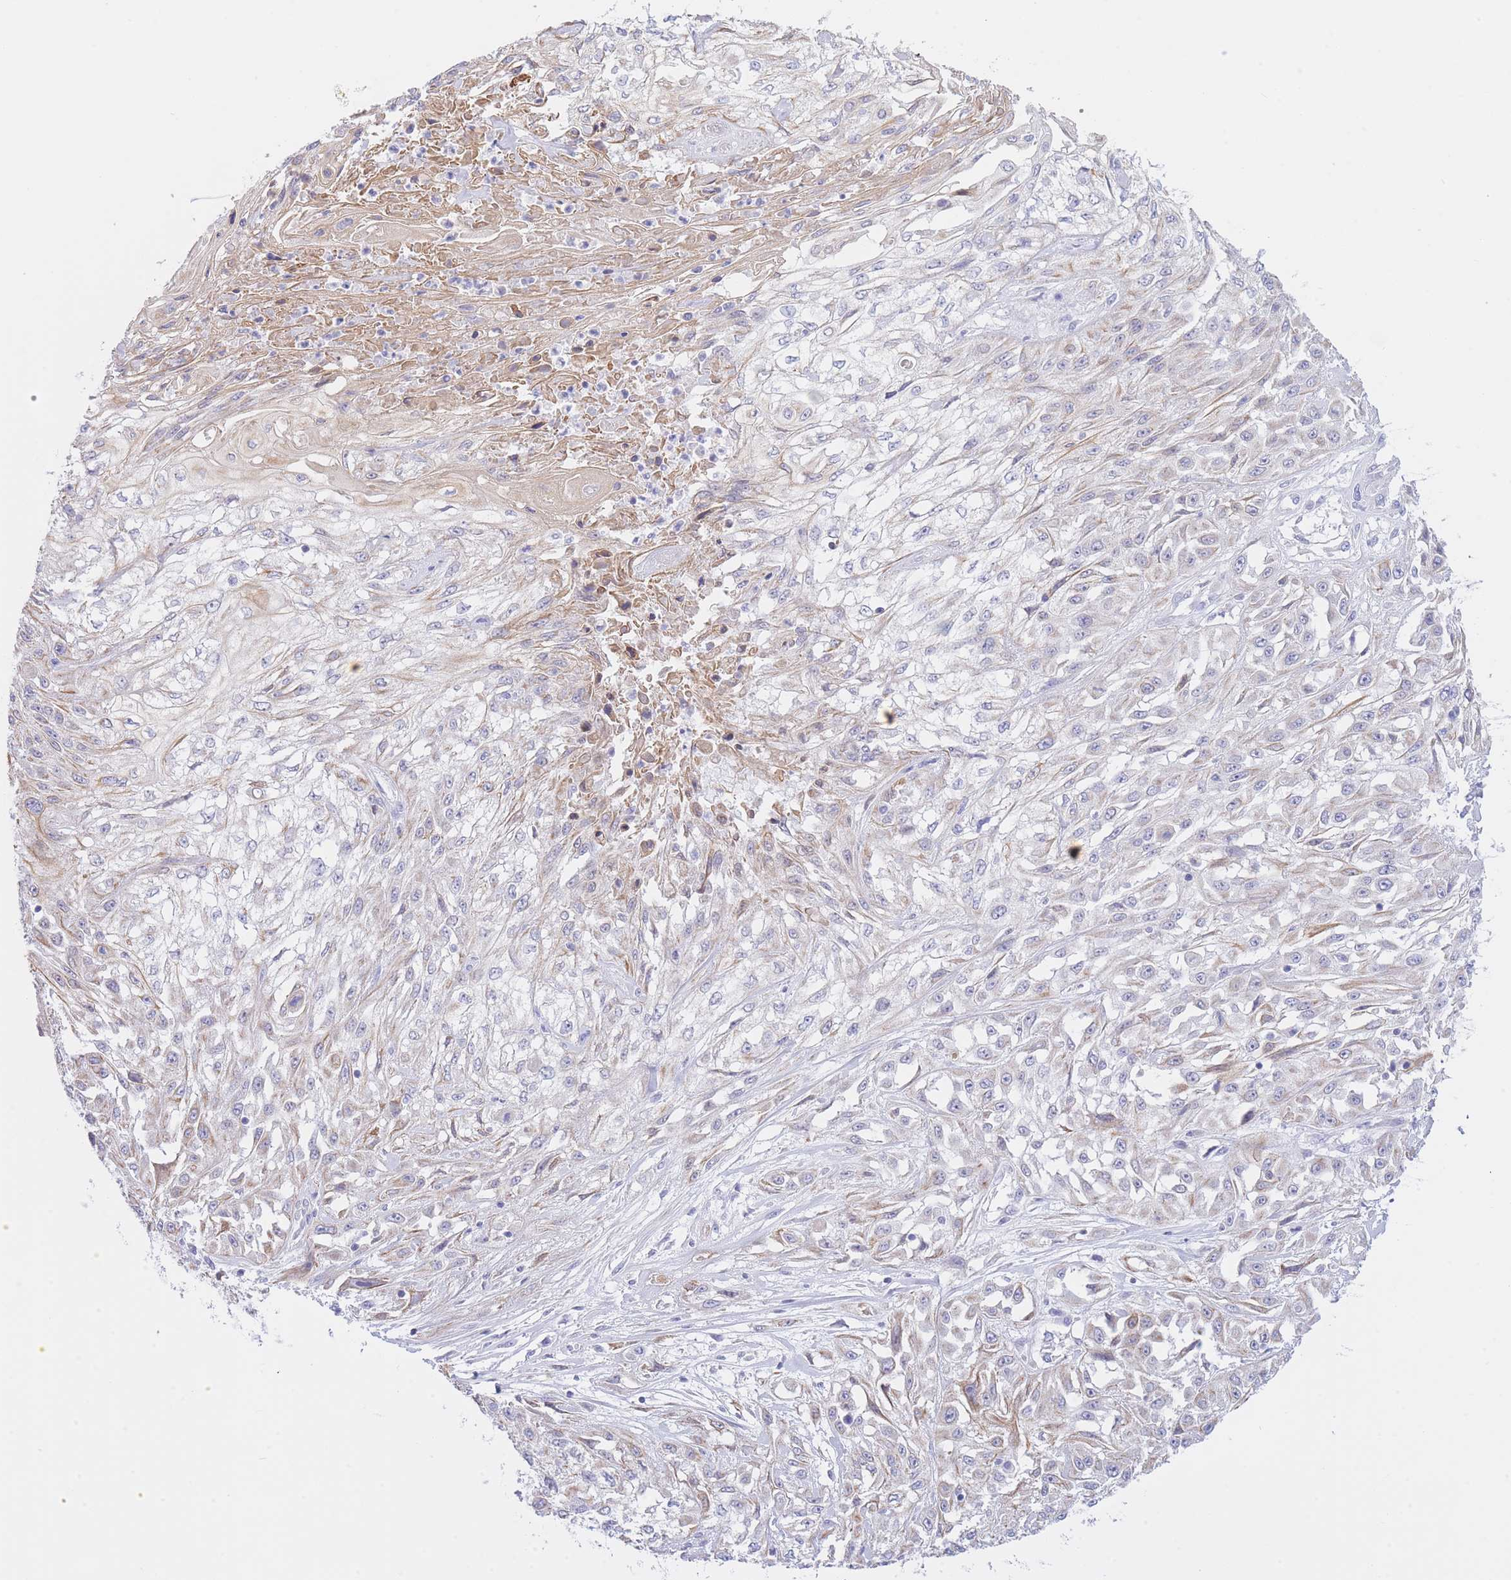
{"staining": {"intensity": "weak", "quantity": "<25%", "location": "cytoplasmic/membranous"}, "tissue": "skin cancer", "cell_type": "Tumor cells", "image_type": "cancer", "snomed": [{"axis": "morphology", "description": "Squamous cell carcinoma, NOS"}, {"axis": "morphology", "description": "Squamous cell carcinoma, metastatic, NOS"}, {"axis": "topography", "description": "Skin"}, {"axis": "topography", "description": "Lymph node"}], "caption": "Immunohistochemistry histopathology image of squamous cell carcinoma (skin) stained for a protein (brown), which demonstrates no positivity in tumor cells.", "gene": "NANP", "patient": {"sex": "male", "age": 75}}